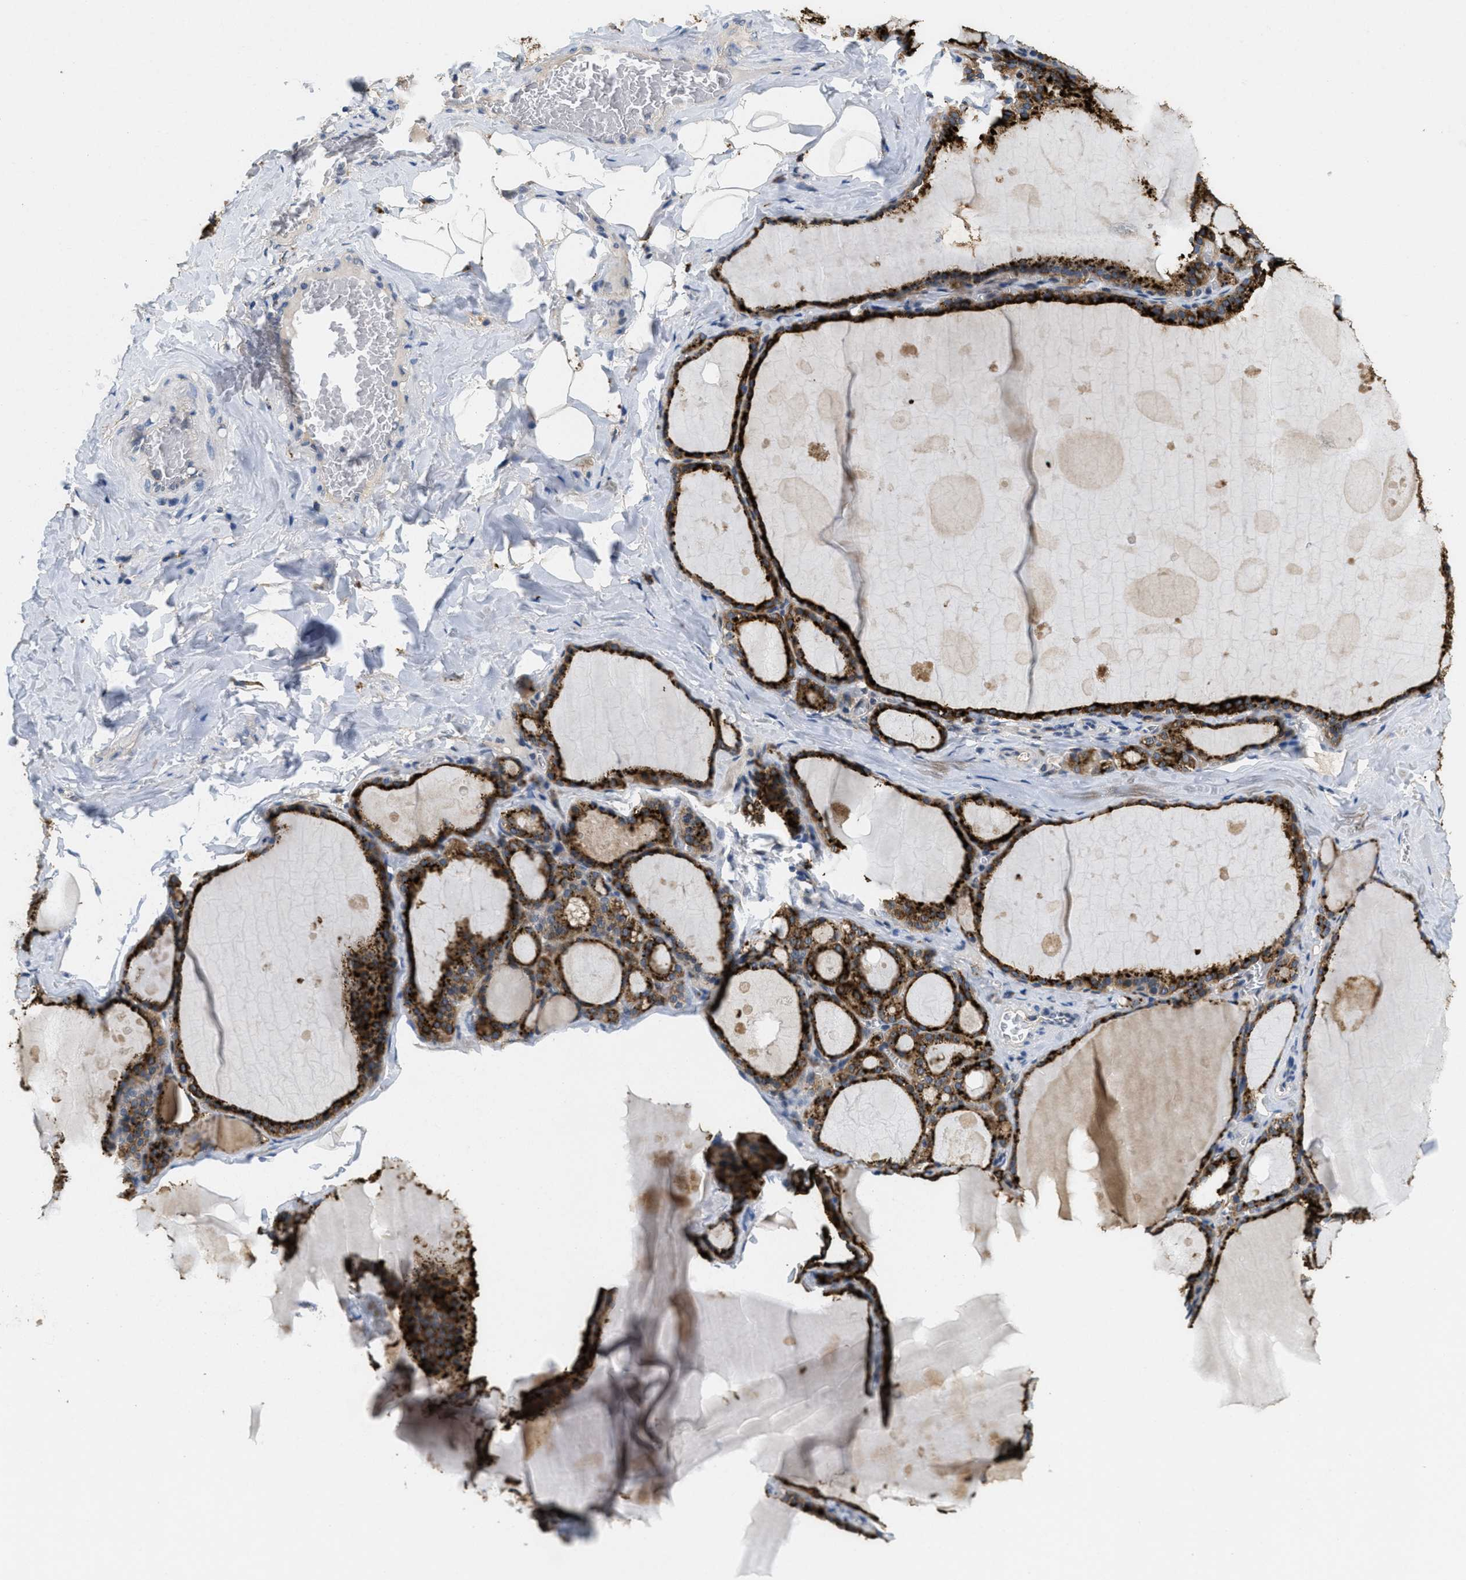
{"staining": {"intensity": "strong", "quantity": ">75%", "location": "cytoplasmic/membranous"}, "tissue": "thyroid gland", "cell_type": "Glandular cells", "image_type": "normal", "snomed": [{"axis": "morphology", "description": "Normal tissue, NOS"}, {"axis": "topography", "description": "Thyroid gland"}], "caption": "Human thyroid gland stained with a protein marker displays strong staining in glandular cells.", "gene": "BMPR2", "patient": {"sex": "male", "age": 56}}